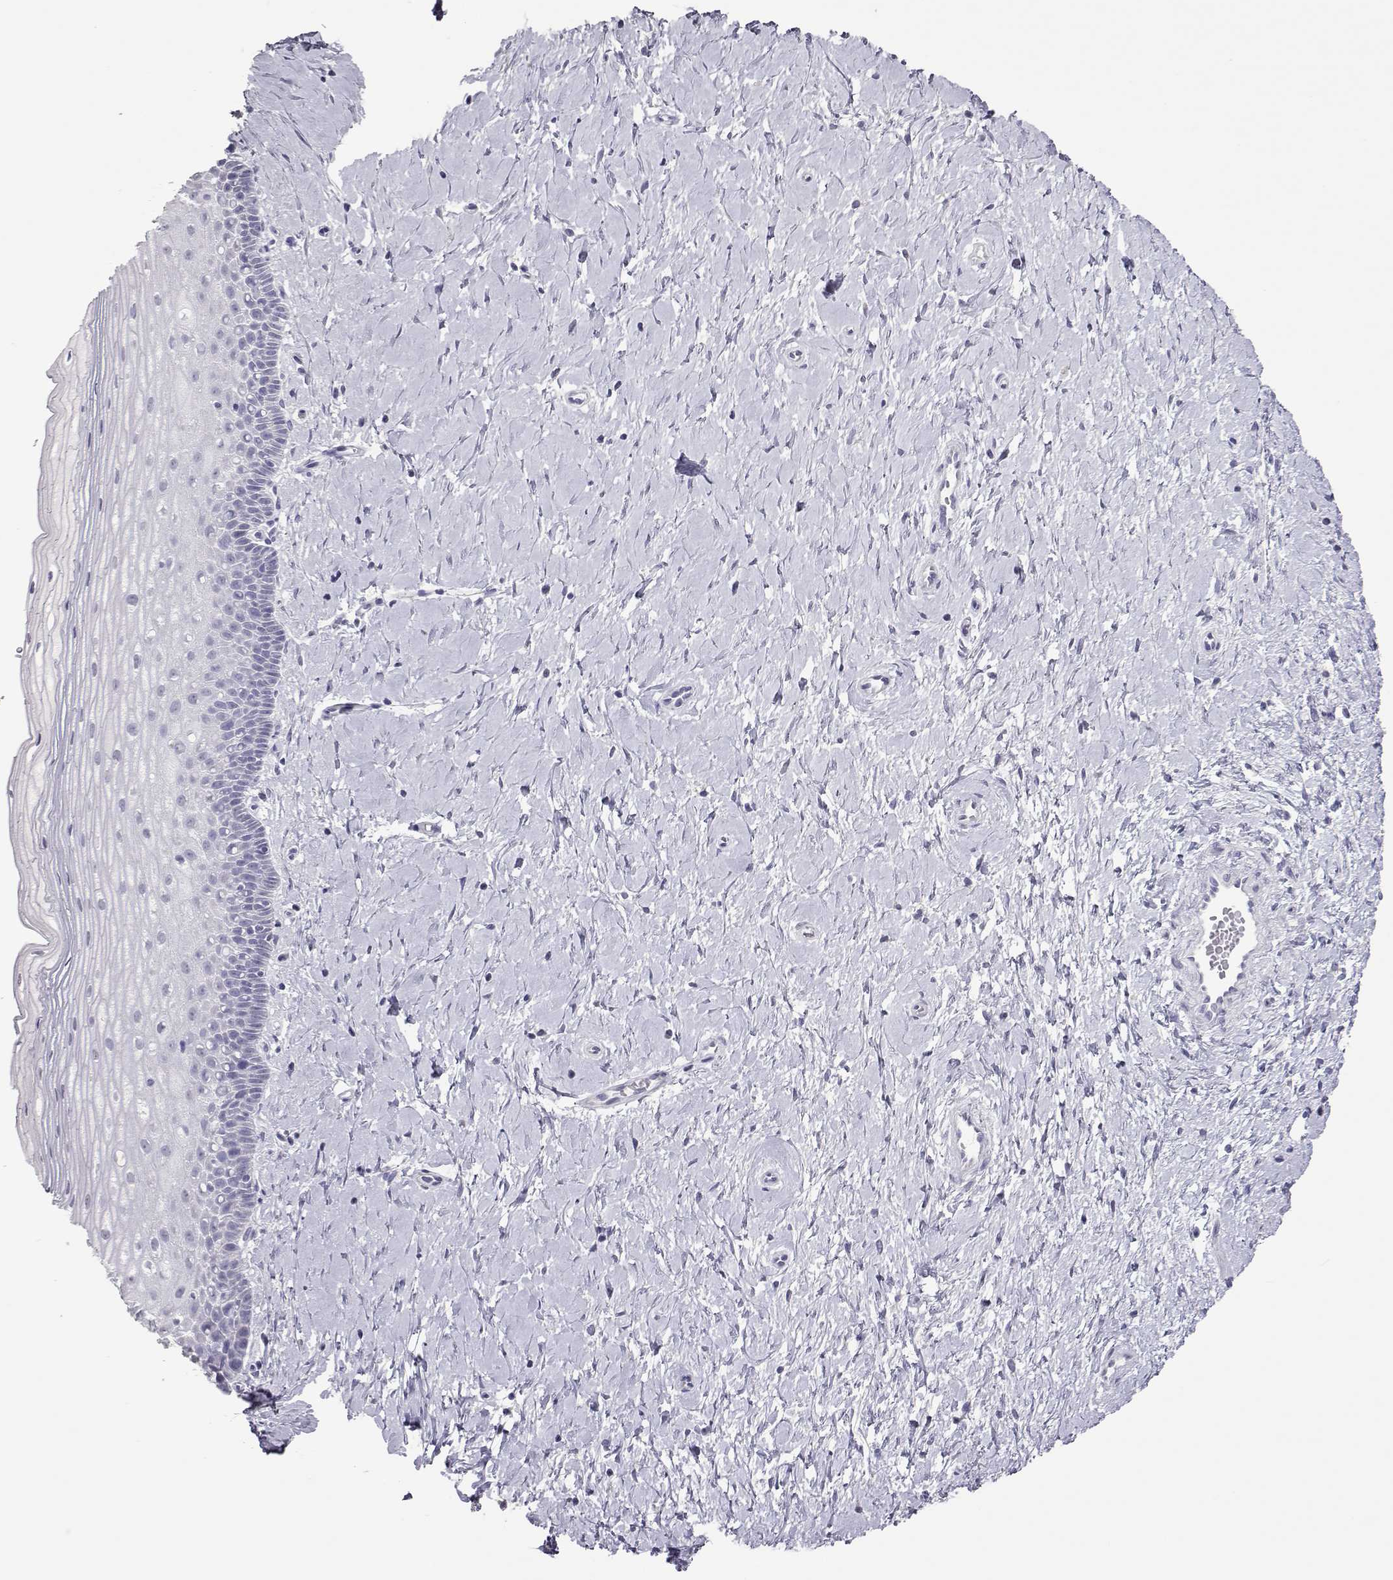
{"staining": {"intensity": "negative", "quantity": "none", "location": "none"}, "tissue": "cervix", "cell_type": "Glandular cells", "image_type": "normal", "snomed": [{"axis": "morphology", "description": "Normal tissue, NOS"}, {"axis": "topography", "description": "Cervix"}], "caption": "Image shows no protein expression in glandular cells of normal cervix. (DAB (3,3'-diaminobenzidine) immunohistochemistry (IHC) visualized using brightfield microscopy, high magnification).", "gene": "PMCH", "patient": {"sex": "female", "age": 37}}